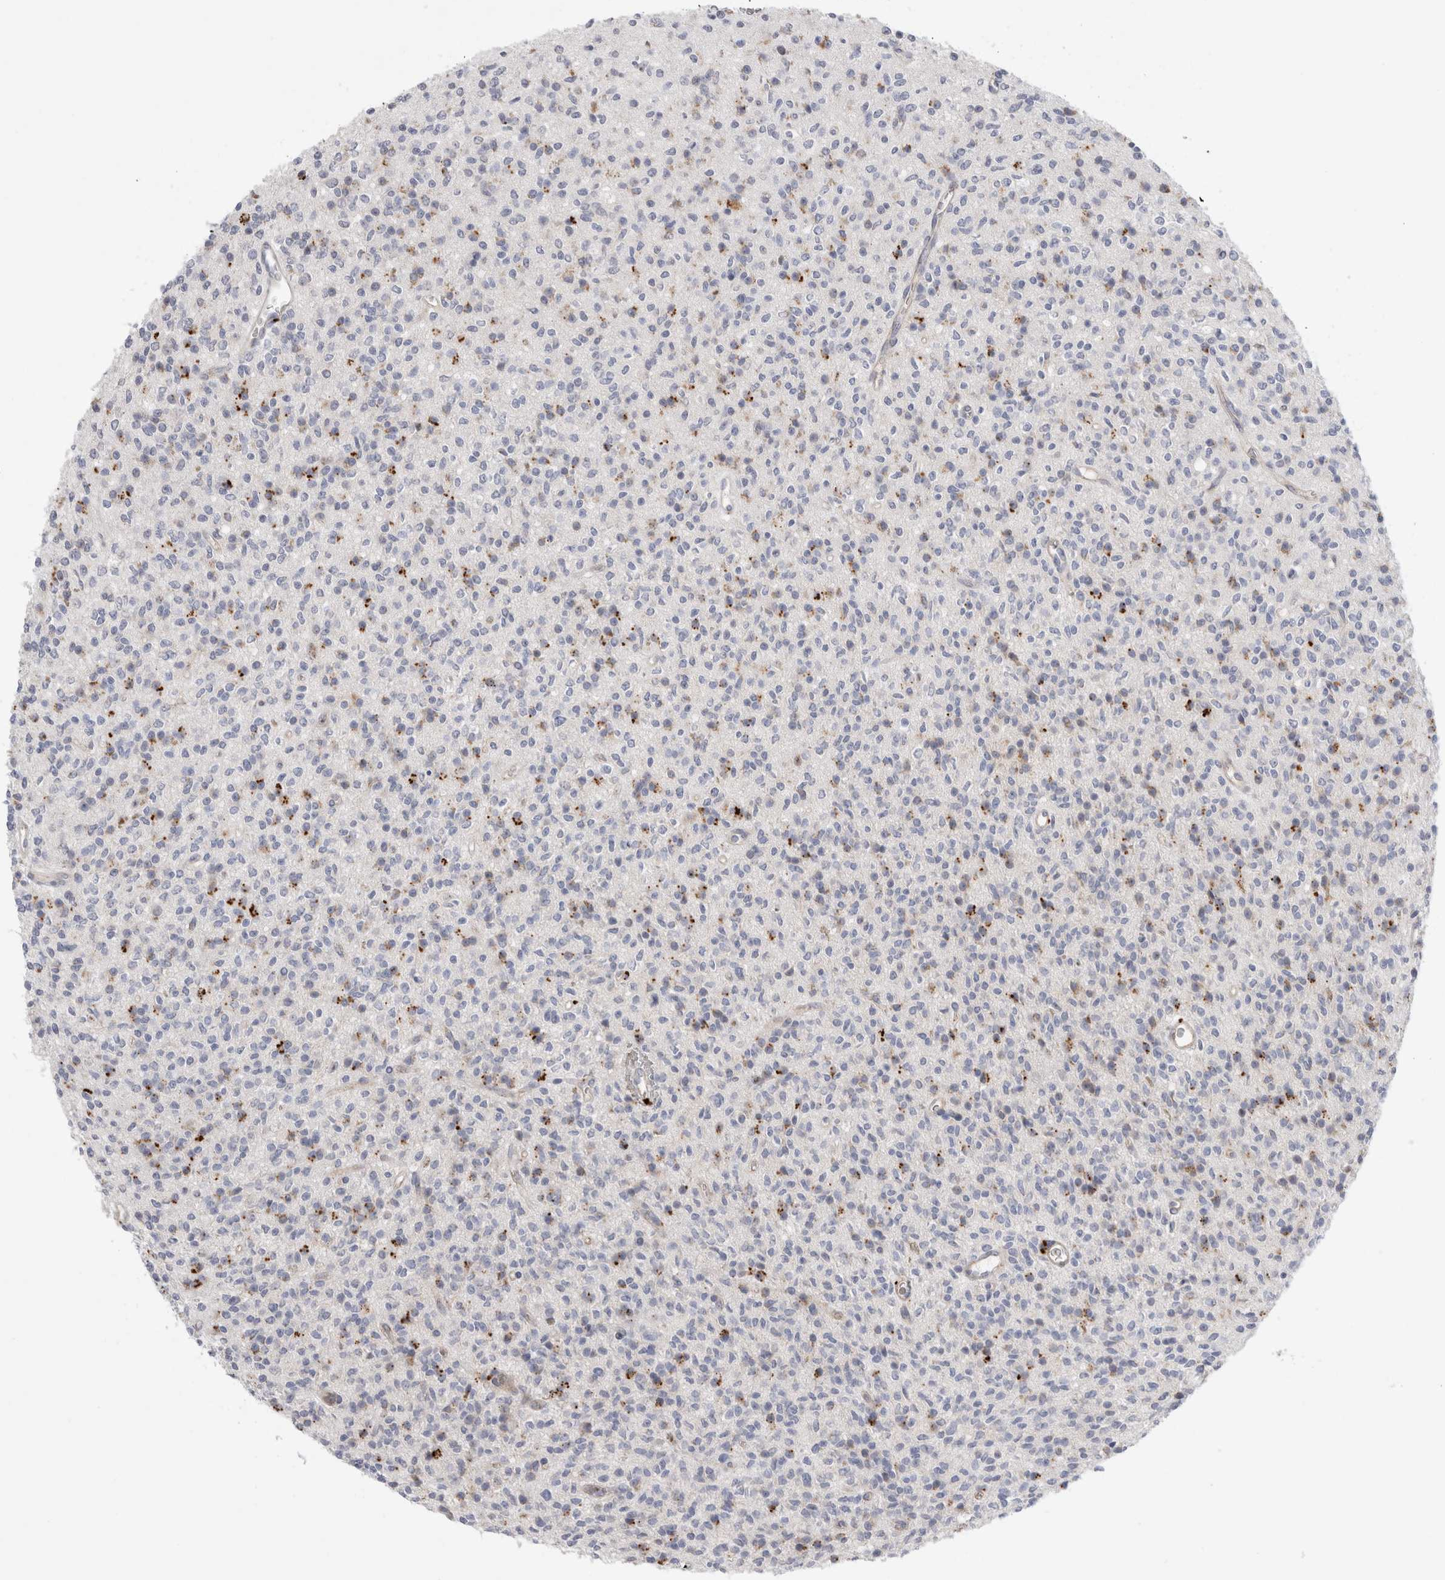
{"staining": {"intensity": "strong", "quantity": "<25%", "location": "cytoplasmic/membranous"}, "tissue": "glioma", "cell_type": "Tumor cells", "image_type": "cancer", "snomed": [{"axis": "morphology", "description": "Glioma, malignant, High grade"}, {"axis": "topography", "description": "Brain"}], "caption": "Protein expression analysis of human glioma reveals strong cytoplasmic/membranous positivity in approximately <25% of tumor cells.", "gene": "GAA", "patient": {"sex": "male", "age": 34}}